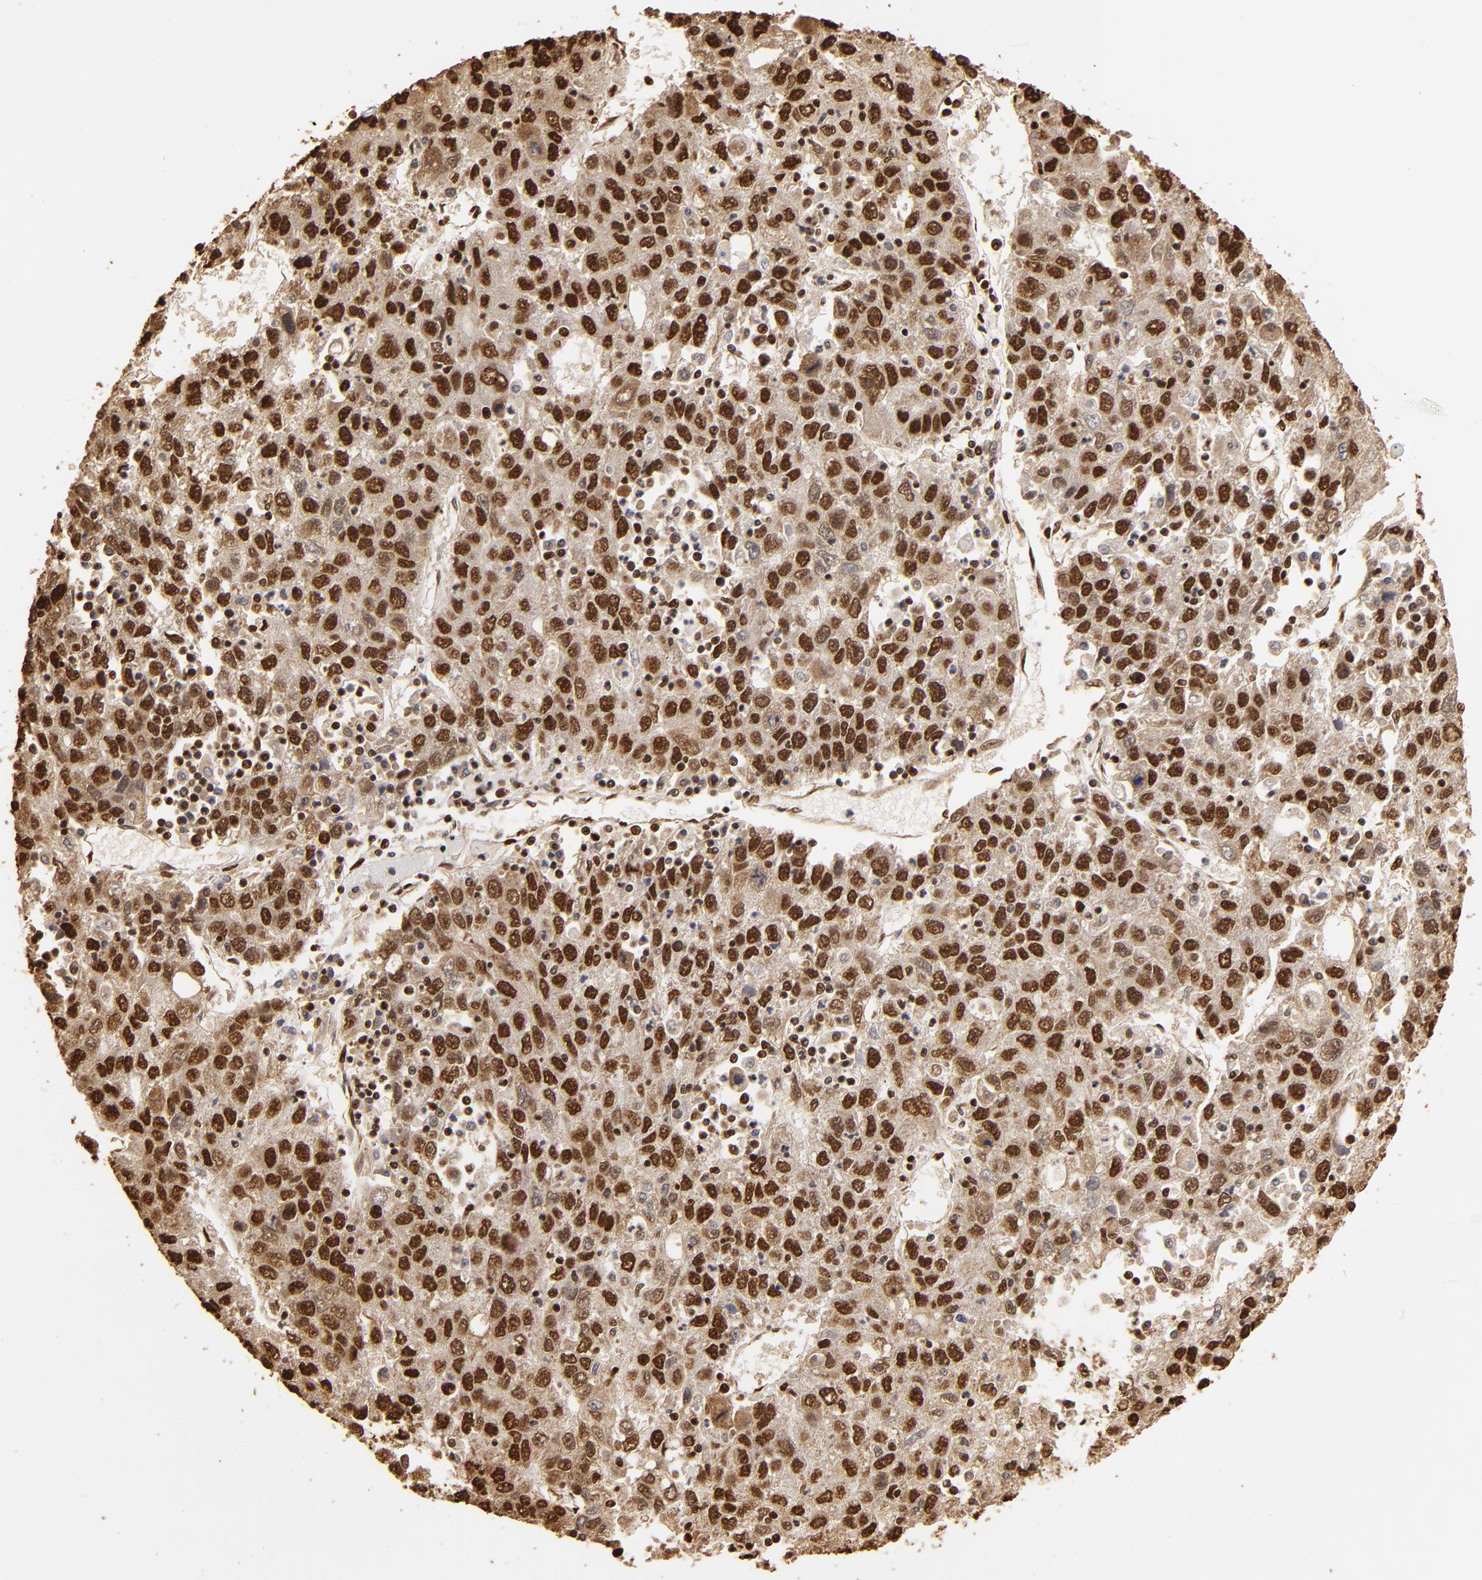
{"staining": {"intensity": "strong", "quantity": ">75%", "location": "cytoplasmic/membranous,nuclear"}, "tissue": "liver cancer", "cell_type": "Tumor cells", "image_type": "cancer", "snomed": [{"axis": "morphology", "description": "Carcinoma, Hepatocellular, NOS"}, {"axis": "topography", "description": "Liver"}], "caption": "DAB (3,3'-diaminobenzidine) immunohistochemical staining of human liver cancer demonstrates strong cytoplasmic/membranous and nuclear protein staining in approximately >75% of tumor cells.", "gene": "ILF3", "patient": {"sex": "male", "age": 49}}